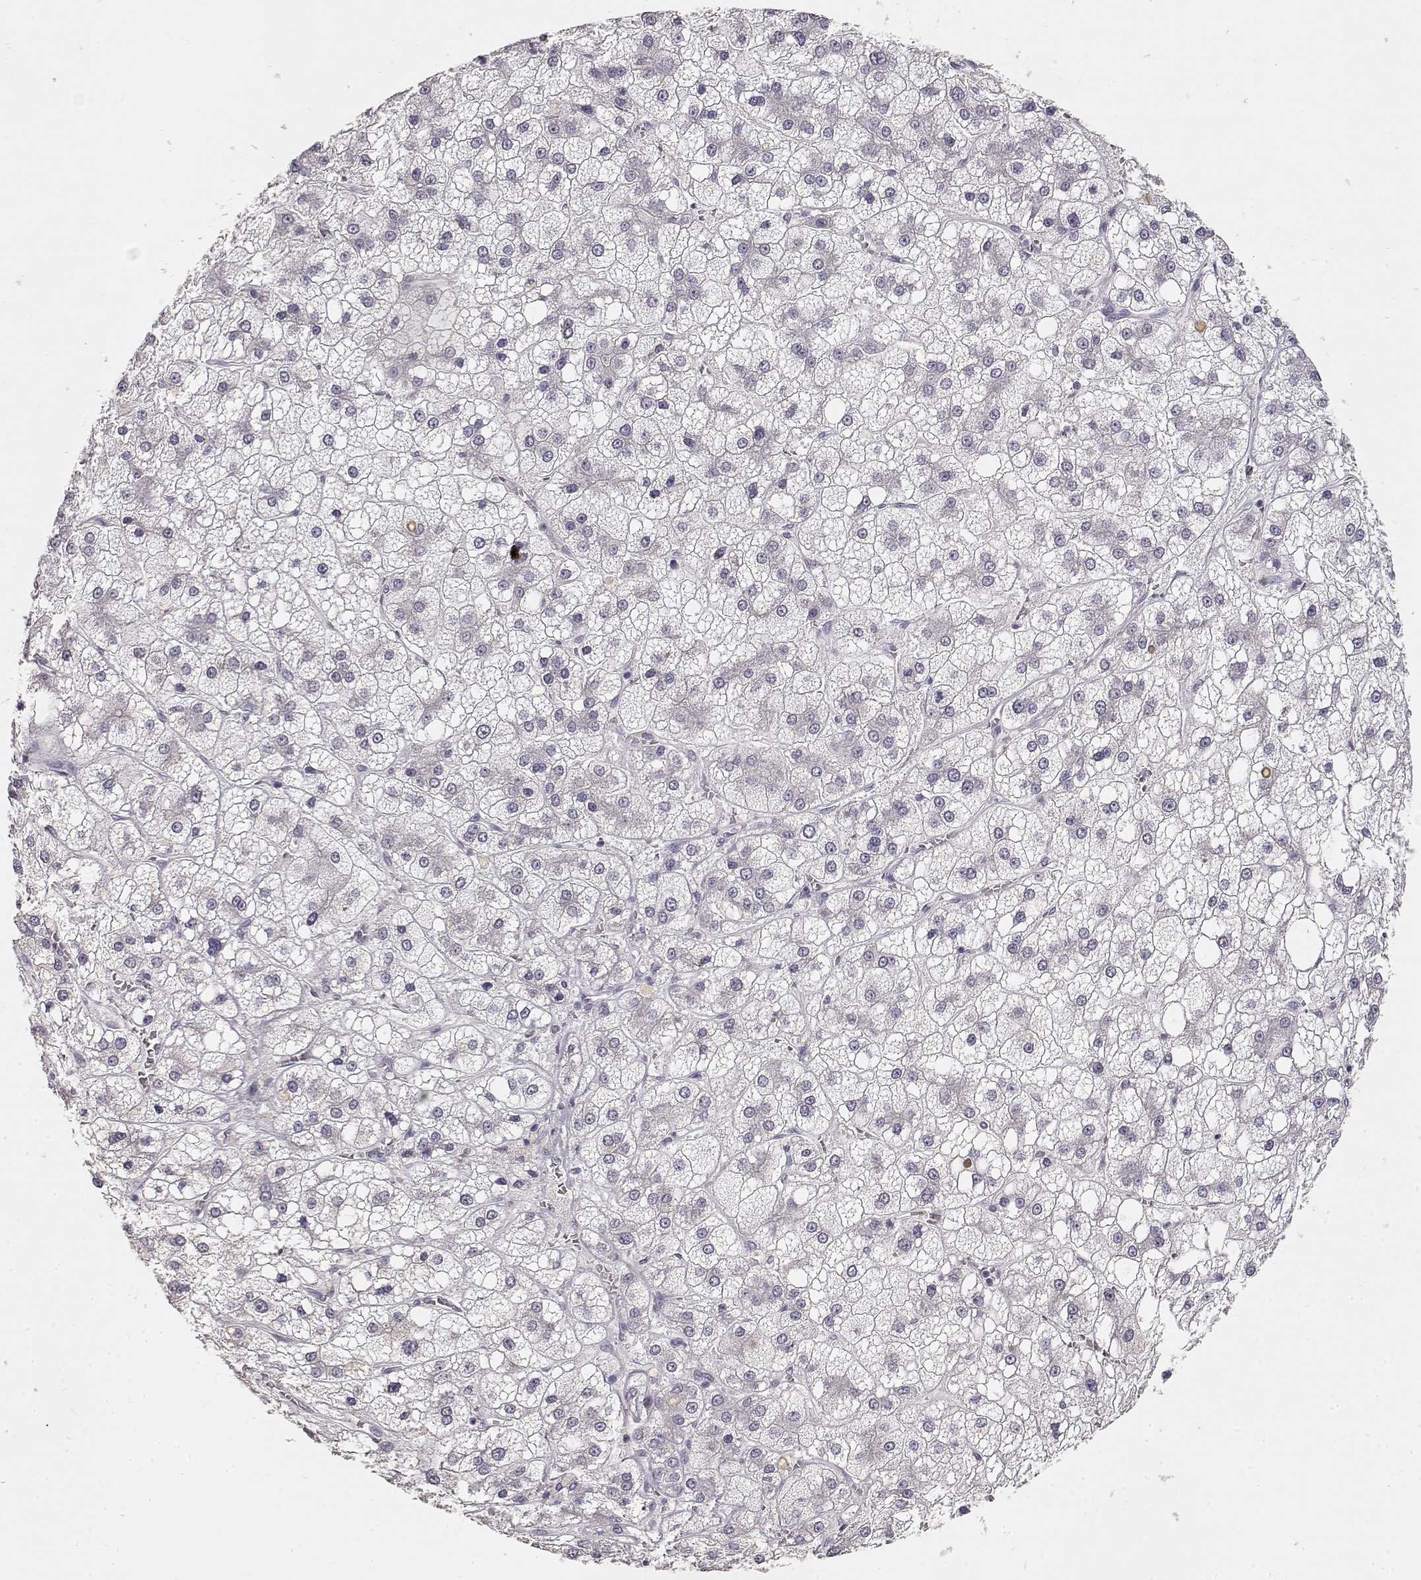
{"staining": {"intensity": "negative", "quantity": "none", "location": "none"}, "tissue": "liver cancer", "cell_type": "Tumor cells", "image_type": "cancer", "snomed": [{"axis": "morphology", "description": "Carcinoma, Hepatocellular, NOS"}, {"axis": "topography", "description": "Liver"}], "caption": "The photomicrograph demonstrates no significant positivity in tumor cells of liver cancer.", "gene": "TPH2", "patient": {"sex": "male", "age": 73}}